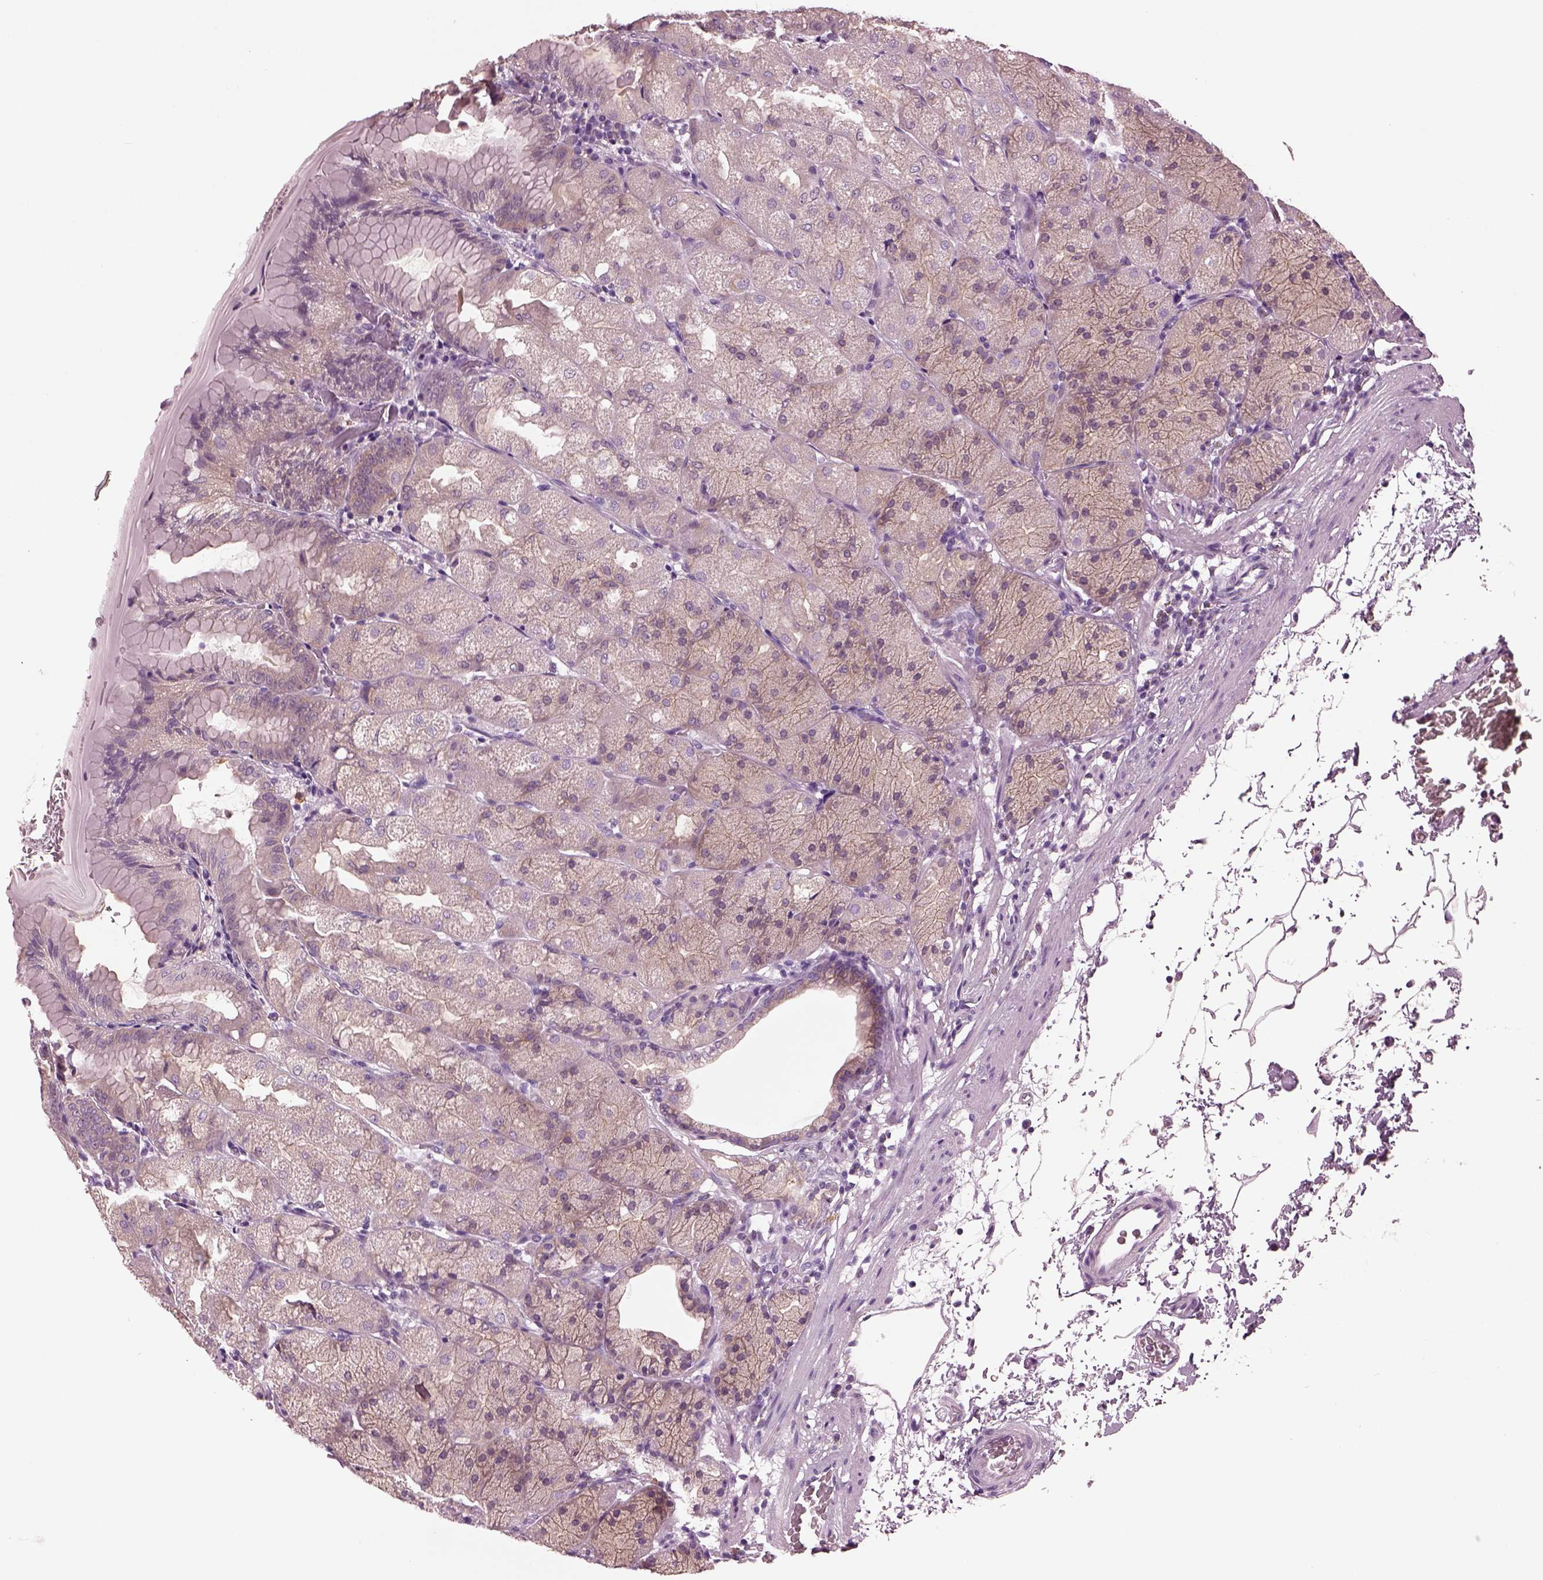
{"staining": {"intensity": "negative", "quantity": "none", "location": "none"}, "tissue": "stomach", "cell_type": "Glandular cells", "image_type": "normal", "snomed": [{"axis": "morphology", "description": "Normal tissue, NOS"}, {"axis": "topography", "description": "Stomach, upper"}, {"axis": "topography", "description": "Stomach"}, {"axis": "topography", "description": "Stomach, lower"}], "caption": "Glandular cells show no significant protein staining in unremarkable stomach. (Stains: DAB (3,3'-diaminobenzidine) IHC with hematoxylin counter stain, Microscopy: brightfield microscopy at high magnification).", "gene": "SHTN1", "patient": {"sex": "male", "age": 62}}